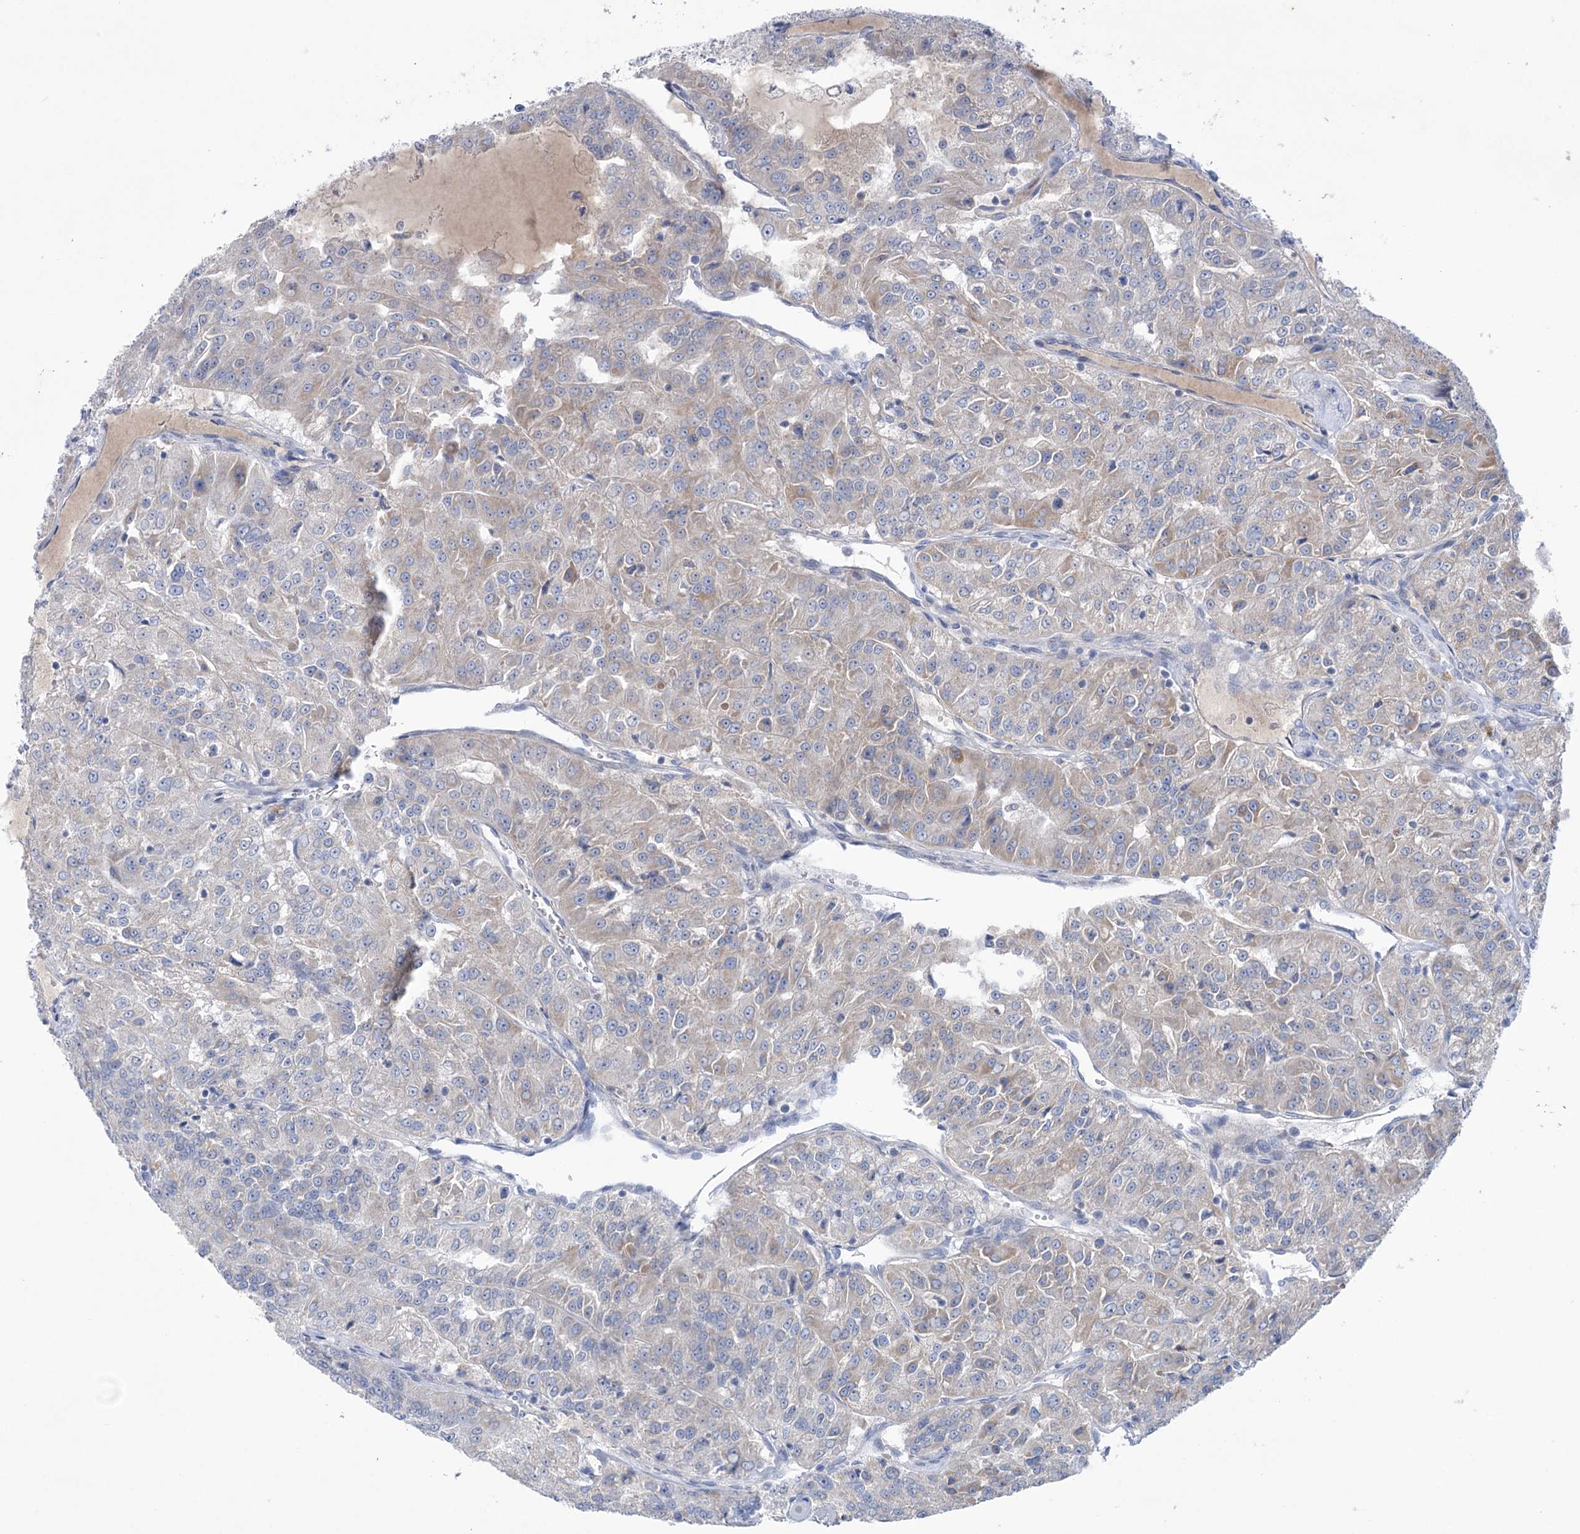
{"staining": {"intensity": "weak", "quantity": "<25%", "location": "cytoplasmic/membranous"}, "tissue": "renal cancer", "cell_type": "Tumor cells", "image_type": "cancer", "snomed": [{"axis": "morphology", "description": "Adenocarcinoma, NOS"}, {"axis": "topography", "description": "Kidney"}], "caption": "A high-resolution photomicrograph shows immunohistochemistry (IHC) staining of renal cancer, which shows no significant expression in tumor cells. (Stains: DAB (3,3'-diaminobenzidine) immunohistochemistry with hematoxylin counter stain, Microscopy: brightfield microscopy at high magnification).", "gene": "MTCH2", "patient": {"sex": "female", "age": 63}}